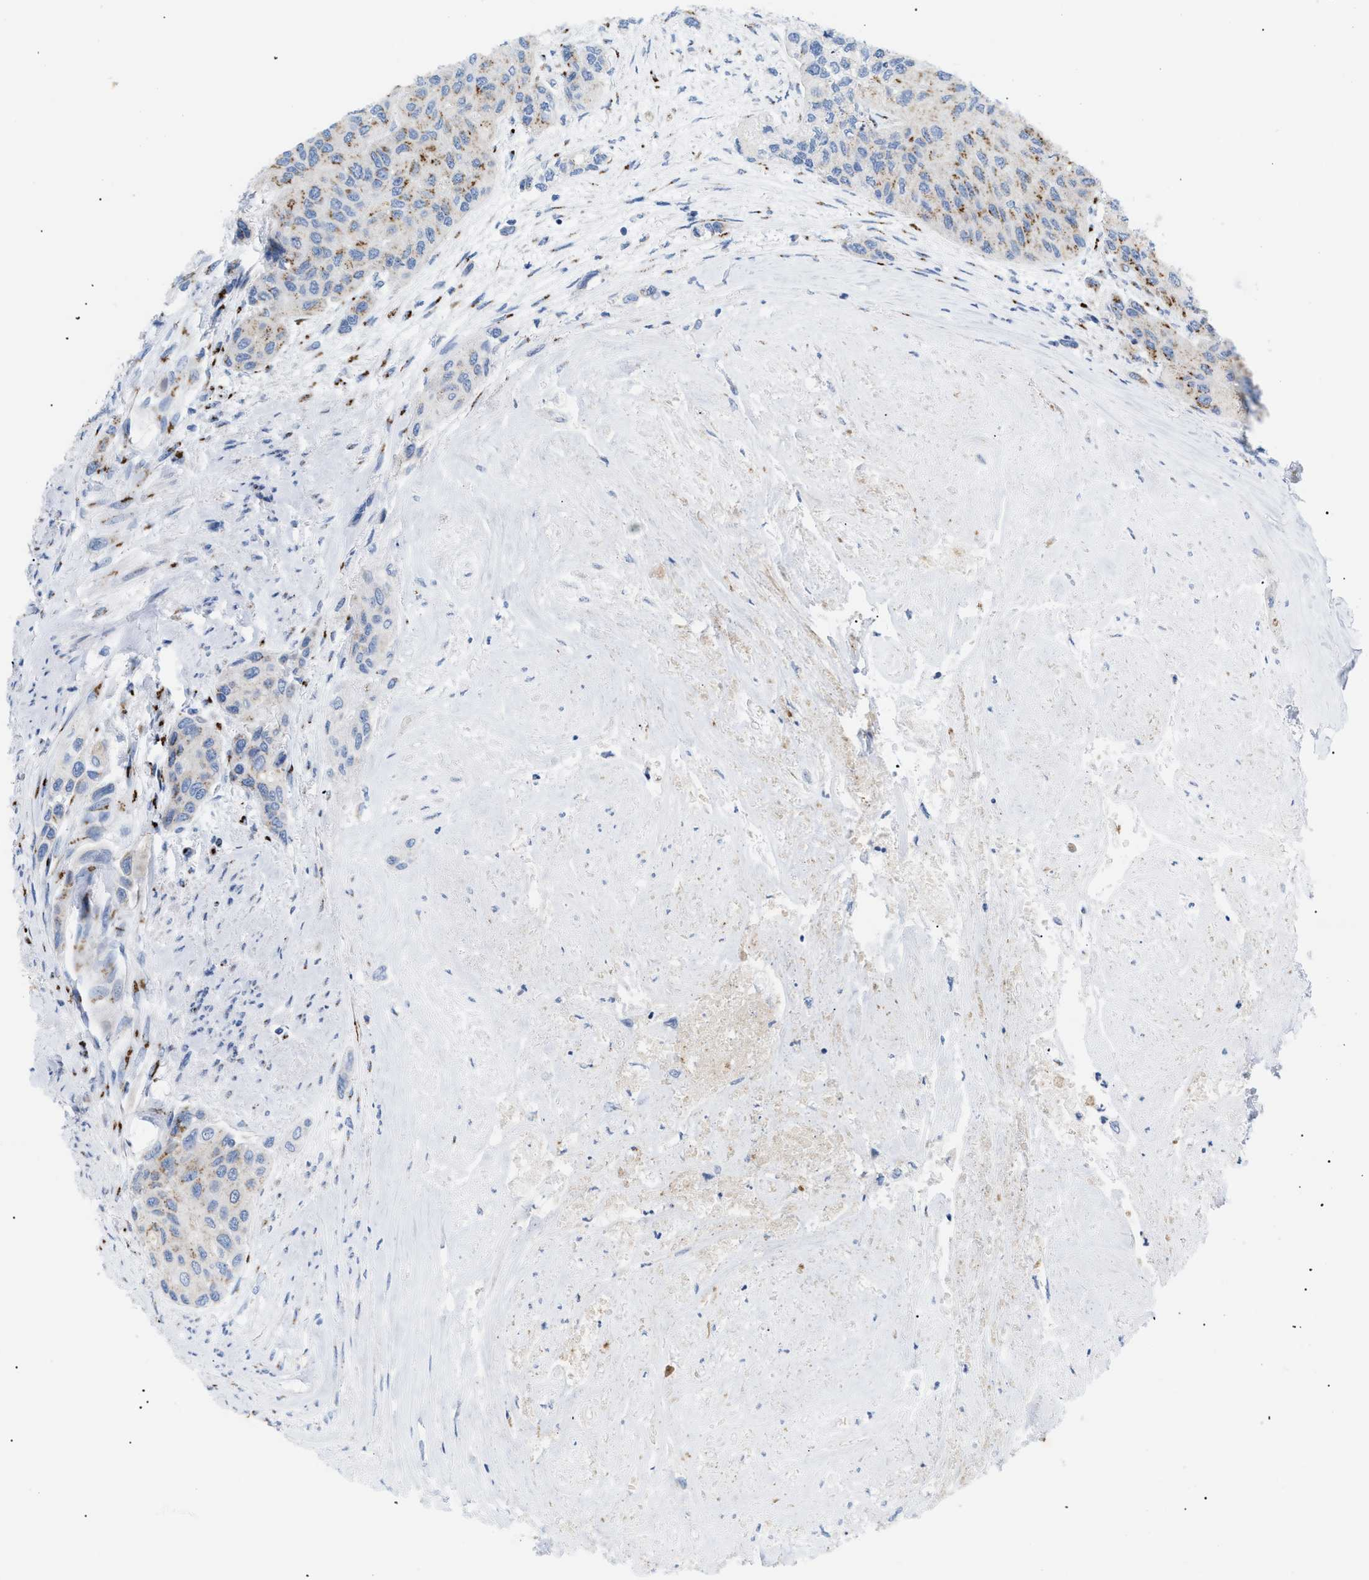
{"staining": {"intensity": "moderate", "quantity": "<25%", "location": "cytoplasmic/membranous"}, "tissue": "urothelial cancer", "cell_type": "Tumor cells", "image_type": "cancer", "snomed": [{"axis": "morphology", "description": "Urothelial carcinoma, High grade"}, {"axis": "topography", "description": "Urinary bladder"}], "caption": "An immunohistochemistry (IHC) image of neoplastic tissue is shown. Protein staining in brown shows moderate cytoplasmic/membranous positivity in urothelial carcinoma (high-grade) within tumor cells.", "gene": "TMEM17", "patient": {"sex": "female", "age": 56}}